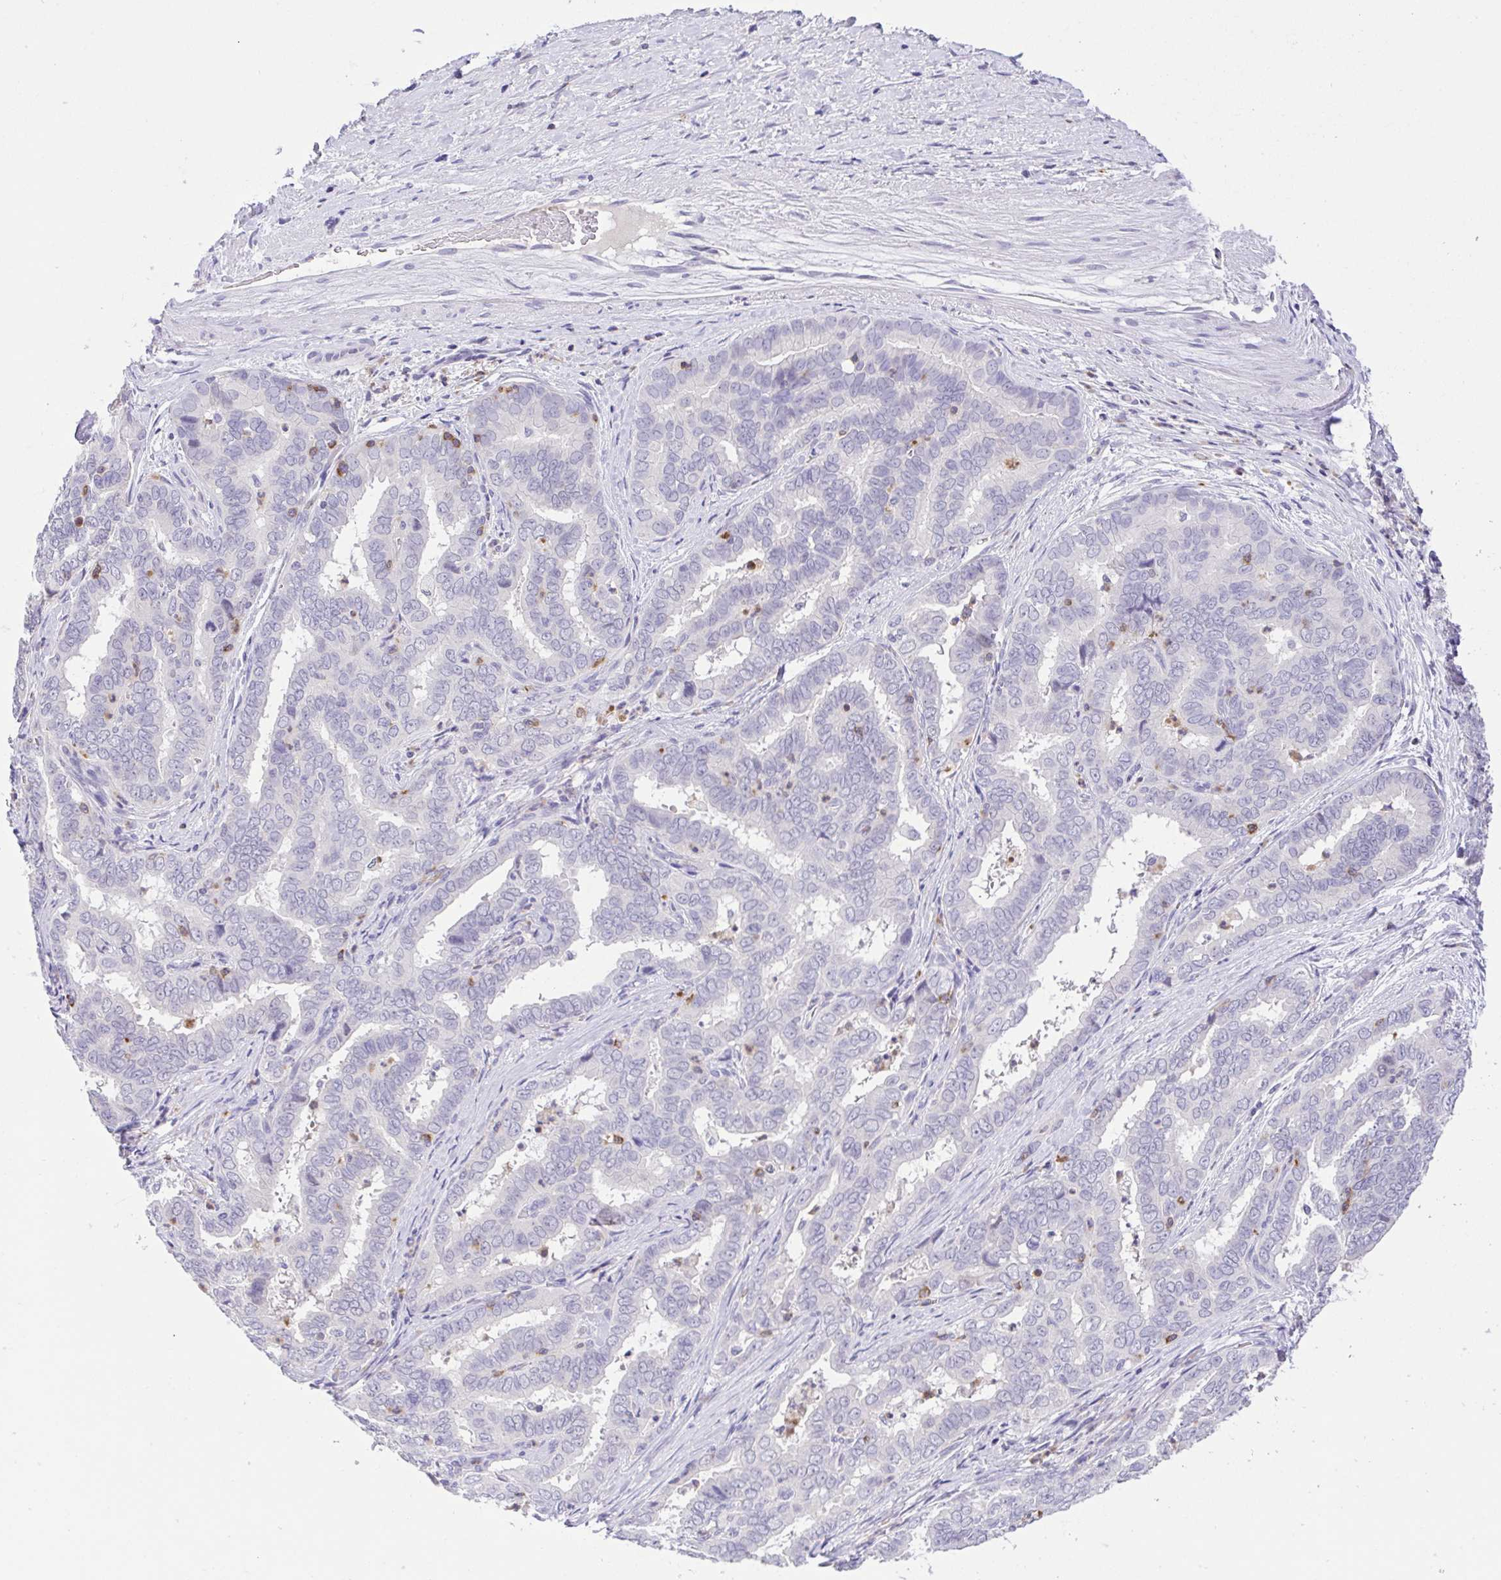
{"staining": {"intensity": "negative", "quantity": "none", "location": "none"}, "tissue": "liver cancer", "cell_type": "Tumor cells", "image_type": "cancer", "snomed": [{"axis": "morphology", "description": "Cholangiocarcinoma"}, {"axis": "topography", "description": "Liver"}], "caption": "Human liver cancer (cholangiocarcinoma) stained for a protein using immunohistochemistry (IHC) displays no positivity in tumor cells.", "gene": "PGLYRP1", "patient": {"sex": "female", "age": 64}}